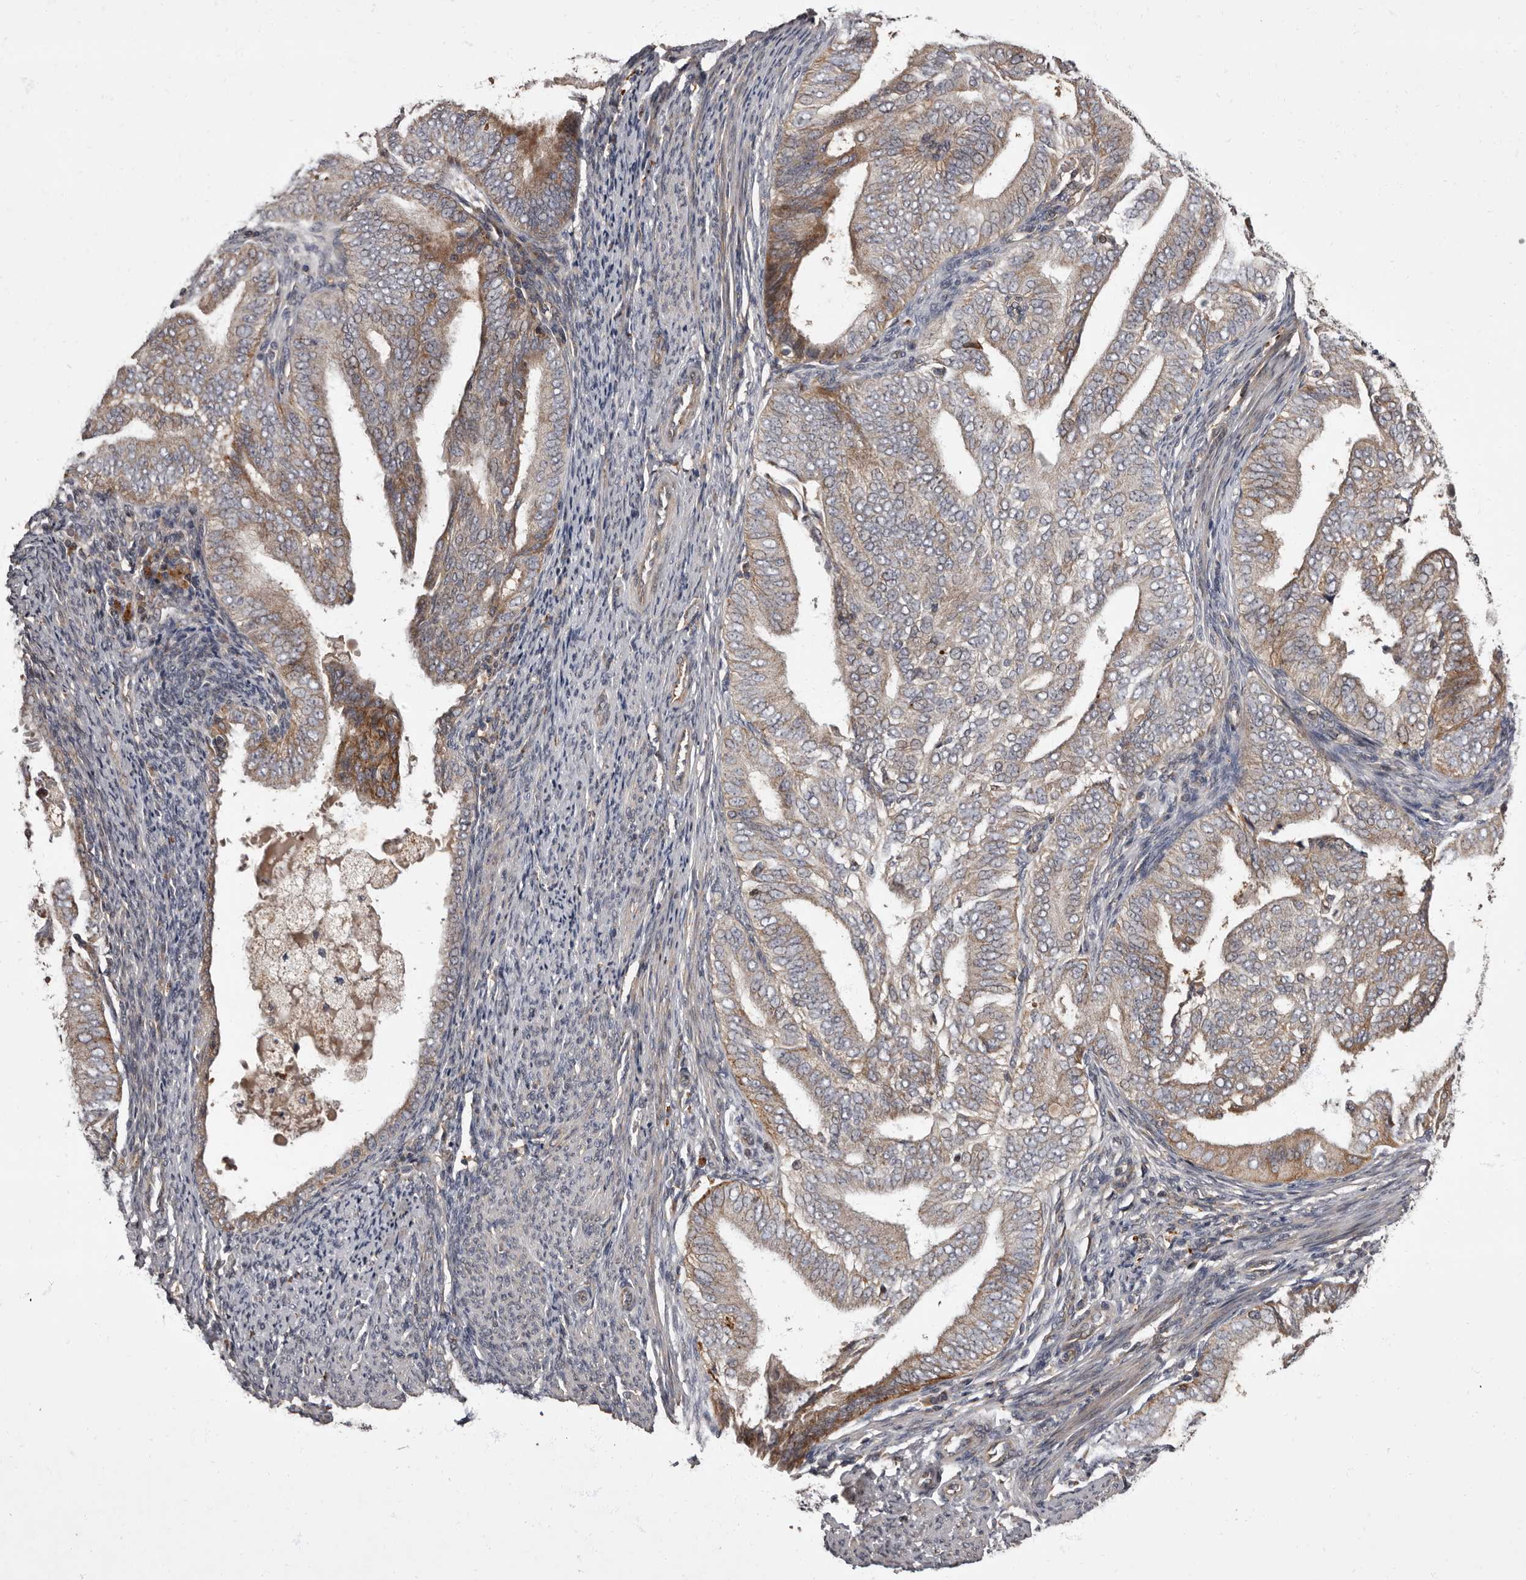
{"staining": {"intensity": "moderate", "quantity": "25%-75%", "location": "cytoplasmic/membranous"}, "tissue": "endometrial cancer", "cell_type": "Tumor cells", "image_type": "cancer", "snomed": [{"axis": "morphology", "description": "Adenocarcinoma, NOS"}, {"axis": "topography", "description": "Endometrium"}], "caption": "There is medium levels of moderate cytoplasmic/membranous expression in tumor cells of endometrial adenocarcinoma, as demonstrated by immunohistochemical staining (brown color).", "gene": "ADCY2", "patient": {"sex": "female", "age": 58}}